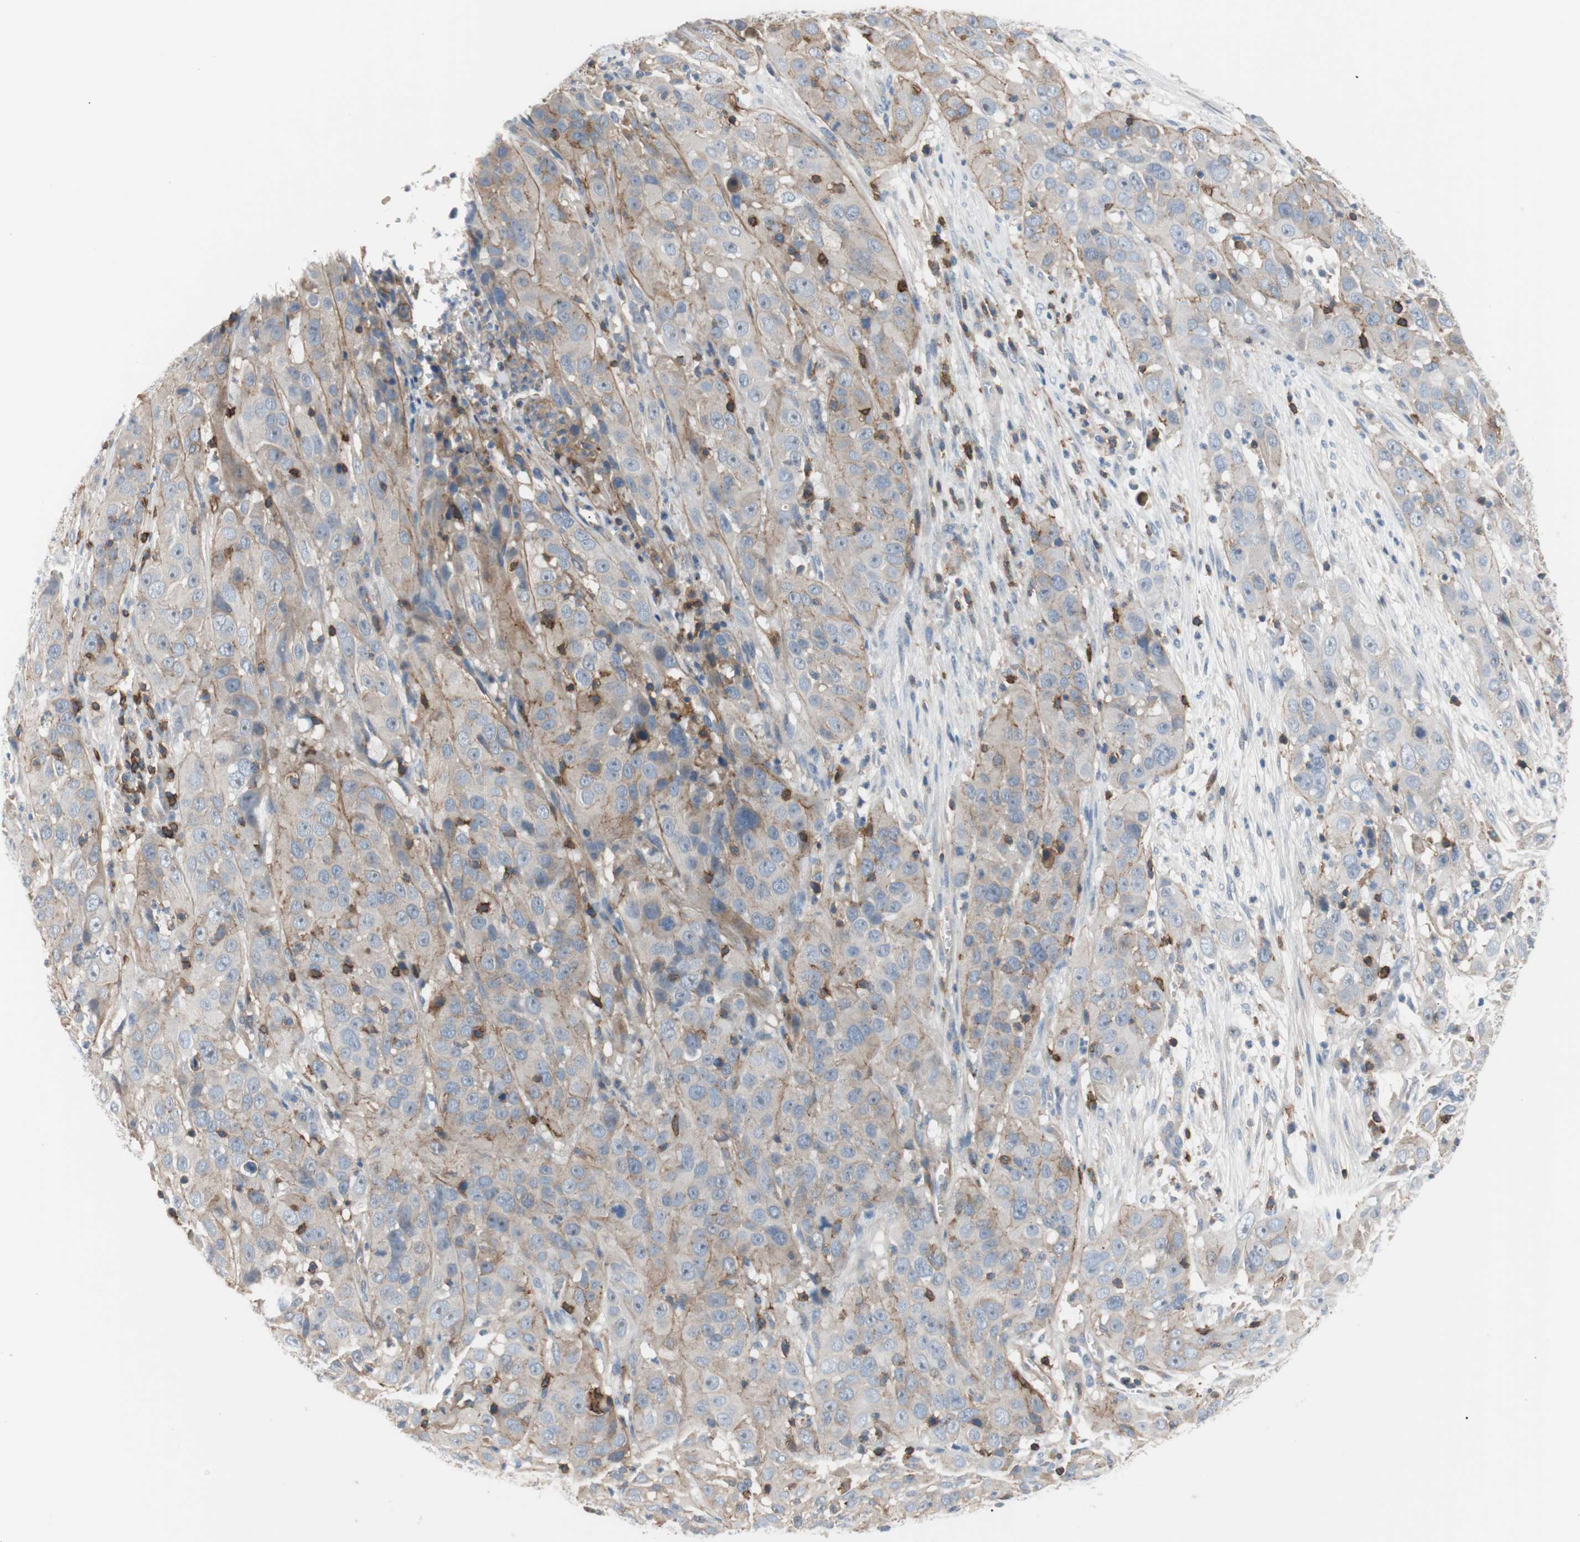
{"staining": {"intensity": "weak", "quantity": "25%-75%", "location": "cytoplasmic/membranous"}, "tissue": "cervical cancer", "cell_type": "Tumor cells", "image_type": "cancer", "snomed": [{"axis": "morphology", "description": "Squamous cell carcinoma, NOS"}, {"axis": "topography", "description": "Cervix"}], "caption": "IHC of human squamous cell carcinoma (cervical) demonstrates low levels of weak cytoplasmic/membranous positivity in approximately 25%-75% of tumor cells. (brown staining indicates protein expression, while blue staining denotes nuclei).", "gene": "TNFRSF18", "patient": {"sex": "female", "age": 32}}